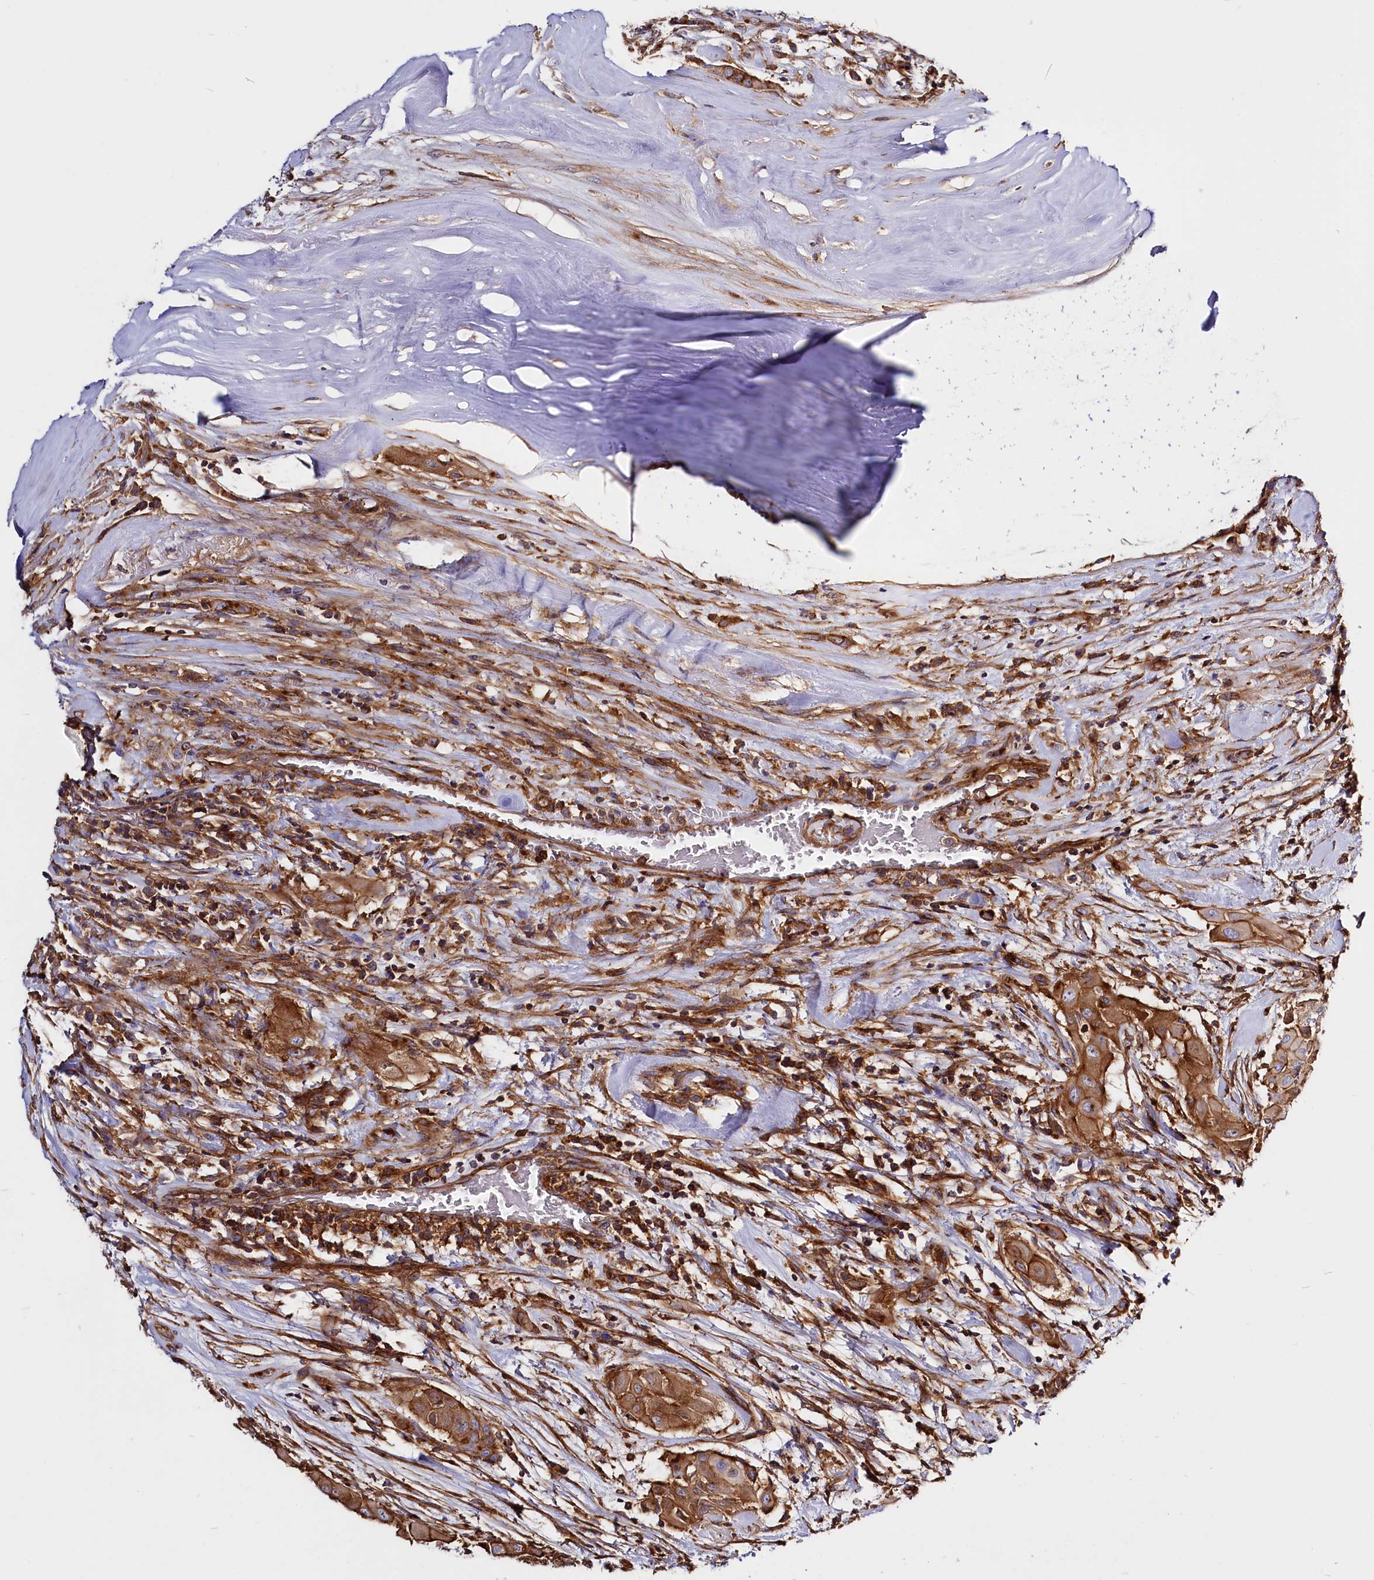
{"staining": {"intensity": "moderate", "quantity": ">75%", "location": "cytoplasmic/membranous"}, "tissue": "thyroid cancer", "cell_type": "Tumor cells", "image_type": "cancer", "snomed": [{"axis": "morphology", "description": "Papillary adenocarcinoma, NOS"}, {"axis": "topography", "description": "Thyroid gland"}], "caption": "A photomicrograph of thyroid cancer (papillary adenocarcinoma) stained for a protein reveals moderate cytoplasmic/membranous brown staining in tumor cells.", "gene": "ANO6", "patient": {"sex": "female", "age": 59}}